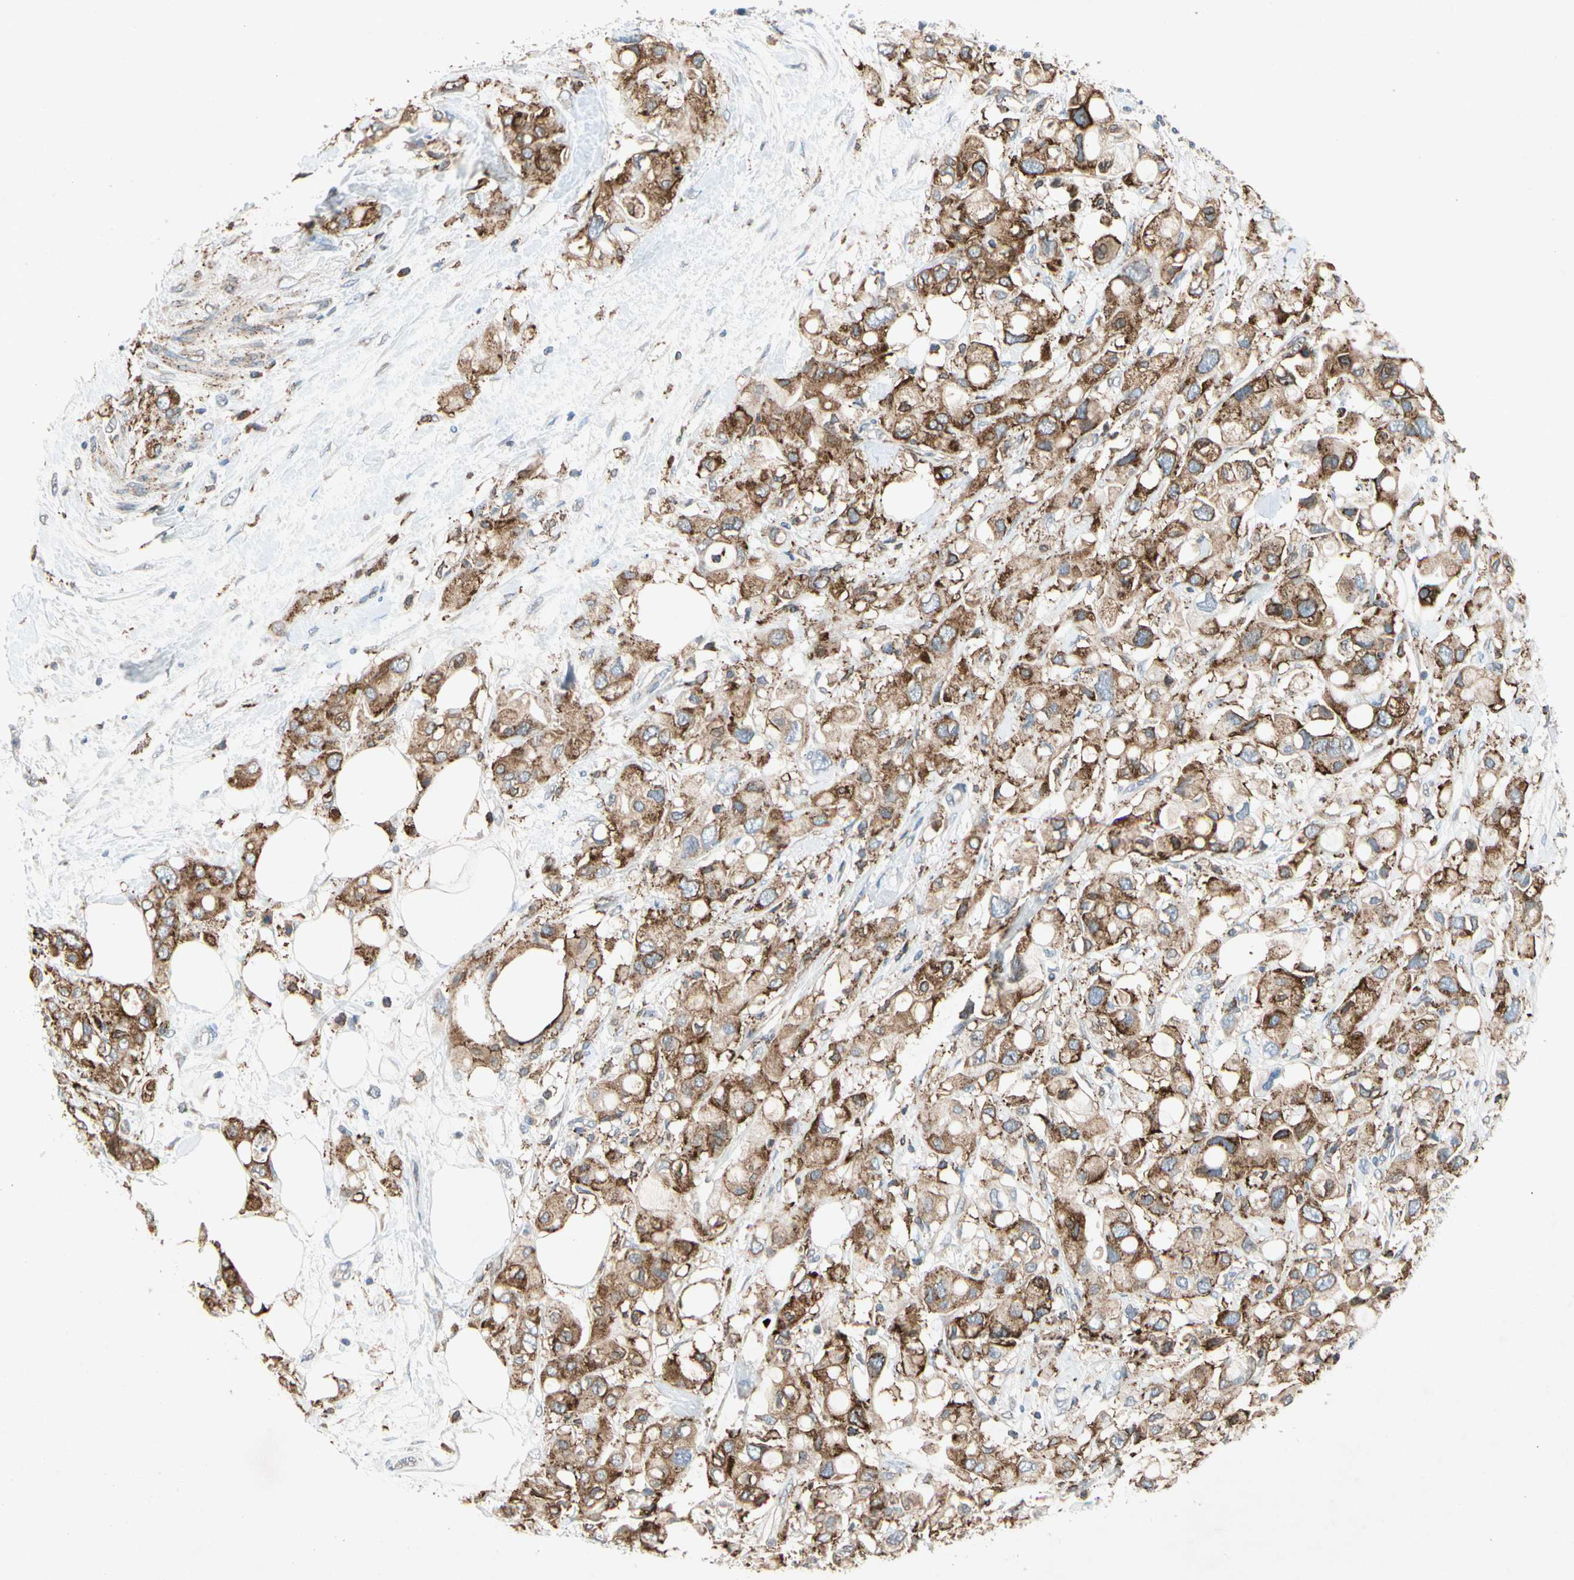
{"staining": {"intensity": "strong", "quantity": ">75%", "location": "cytoplasmic/membranous"}, "tissue": "pancreatic cancer", "cell_type": "Tumor cells", "image_type": "cancer", "snomed": [{"axis": "morphology", "description": "Adenocarcinoma, NOS"}, {"axis": "topography", "description": "Pancreas"}], "caption": "Pancreatic cancer stained with a protein marker shows strong staining in tumor cells.", "gene": "NDFIP2", "patient": {"sex": "female", "age": 56}}